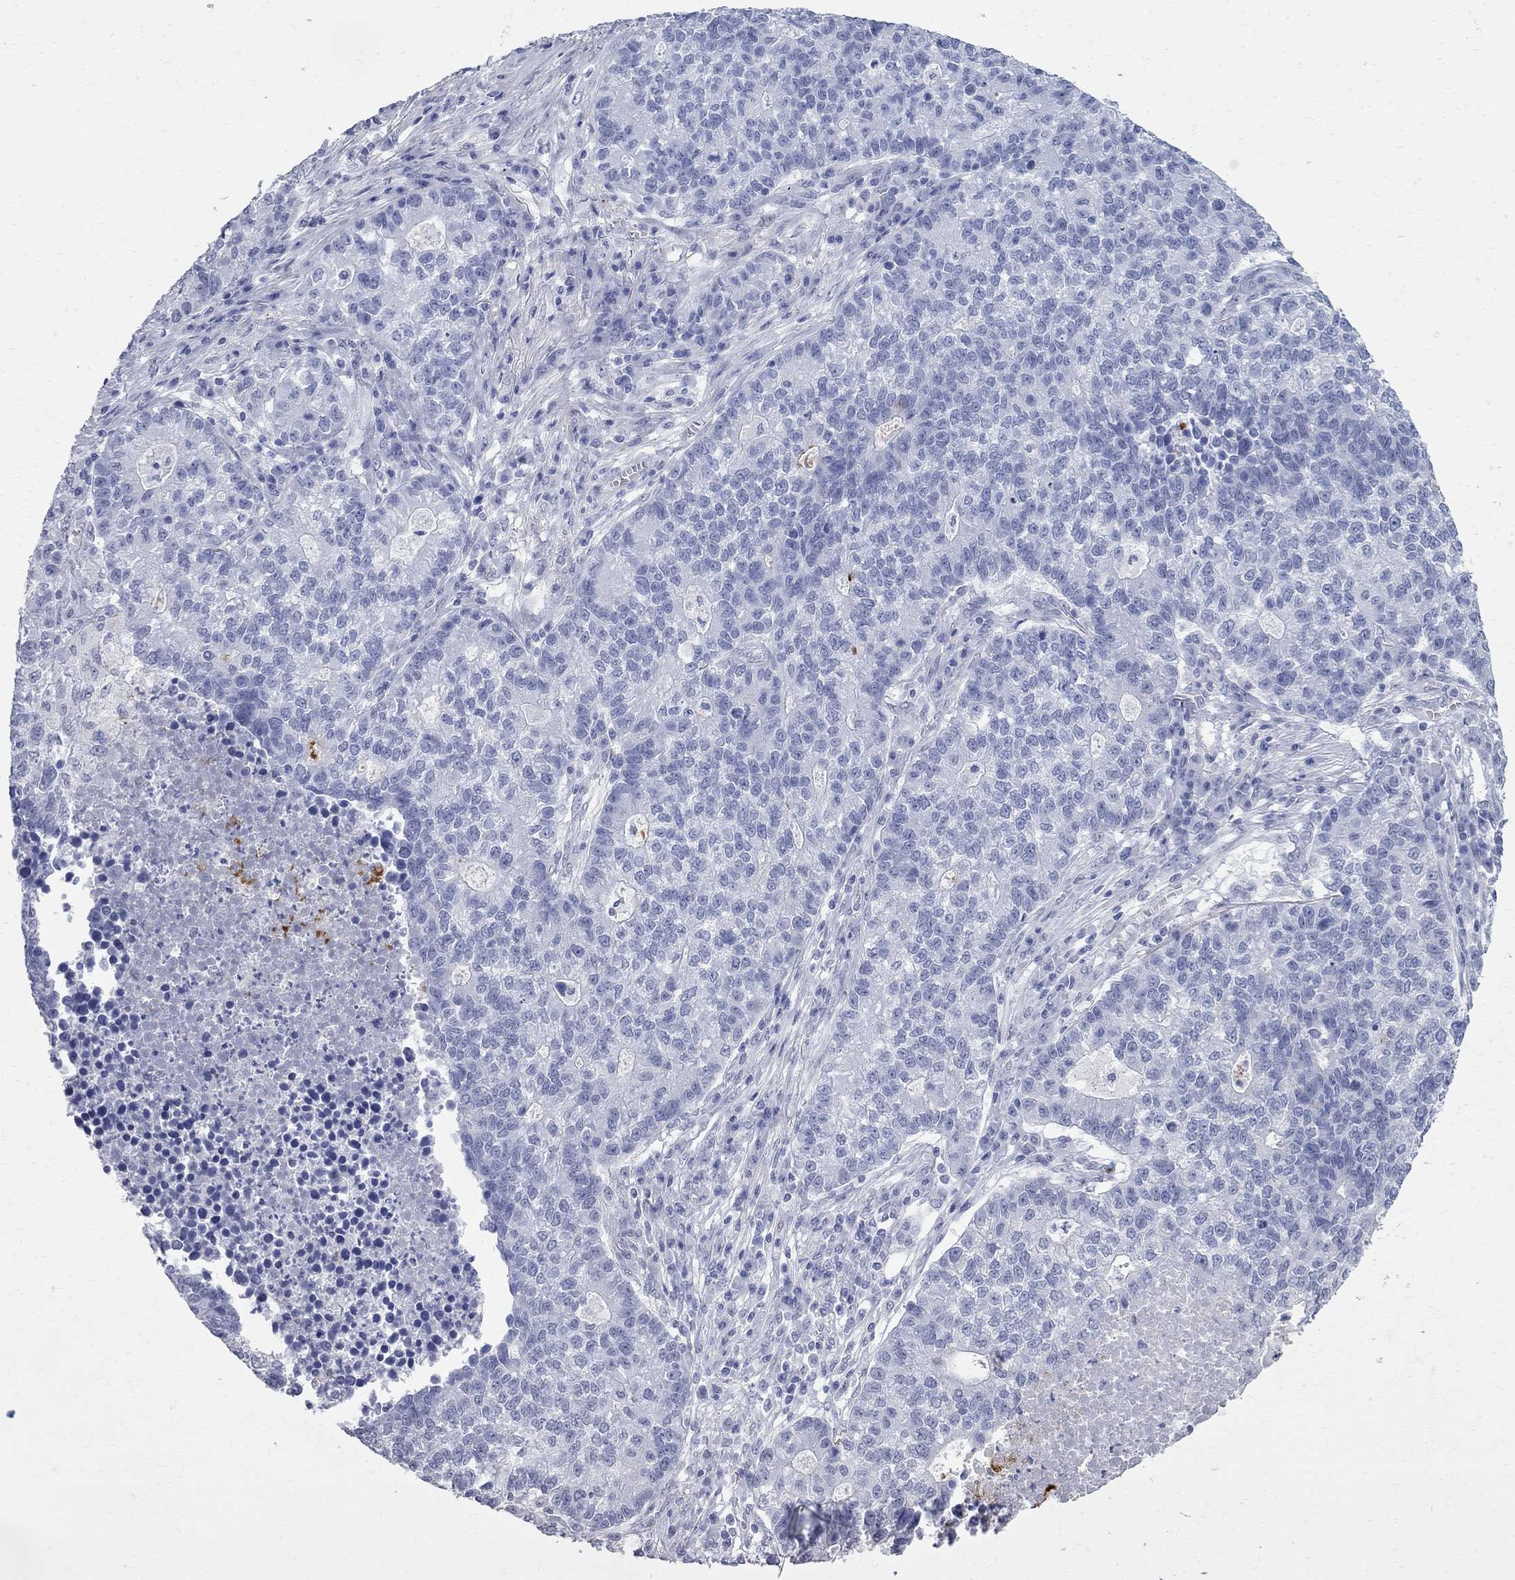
{"staining": {"intensity": "negative", "quantity": "none", "location": "none"}, "tissue": "lung cancer", "cell_type": "Tumor cells", "image_type": "cancer", "snomed": [{"axis": "morphology", "description": "Adenocarcinoma, NOS"}, {"axis": "topography", "description": "Lung"}], "caption": "This is an immunohistochemistry (IHC) histopathology image of lung adenocarcinoma. There is no positivity in tumor cells.", "gene": "BPIFB1", "patient": {"sex": "male", "age": 57}}